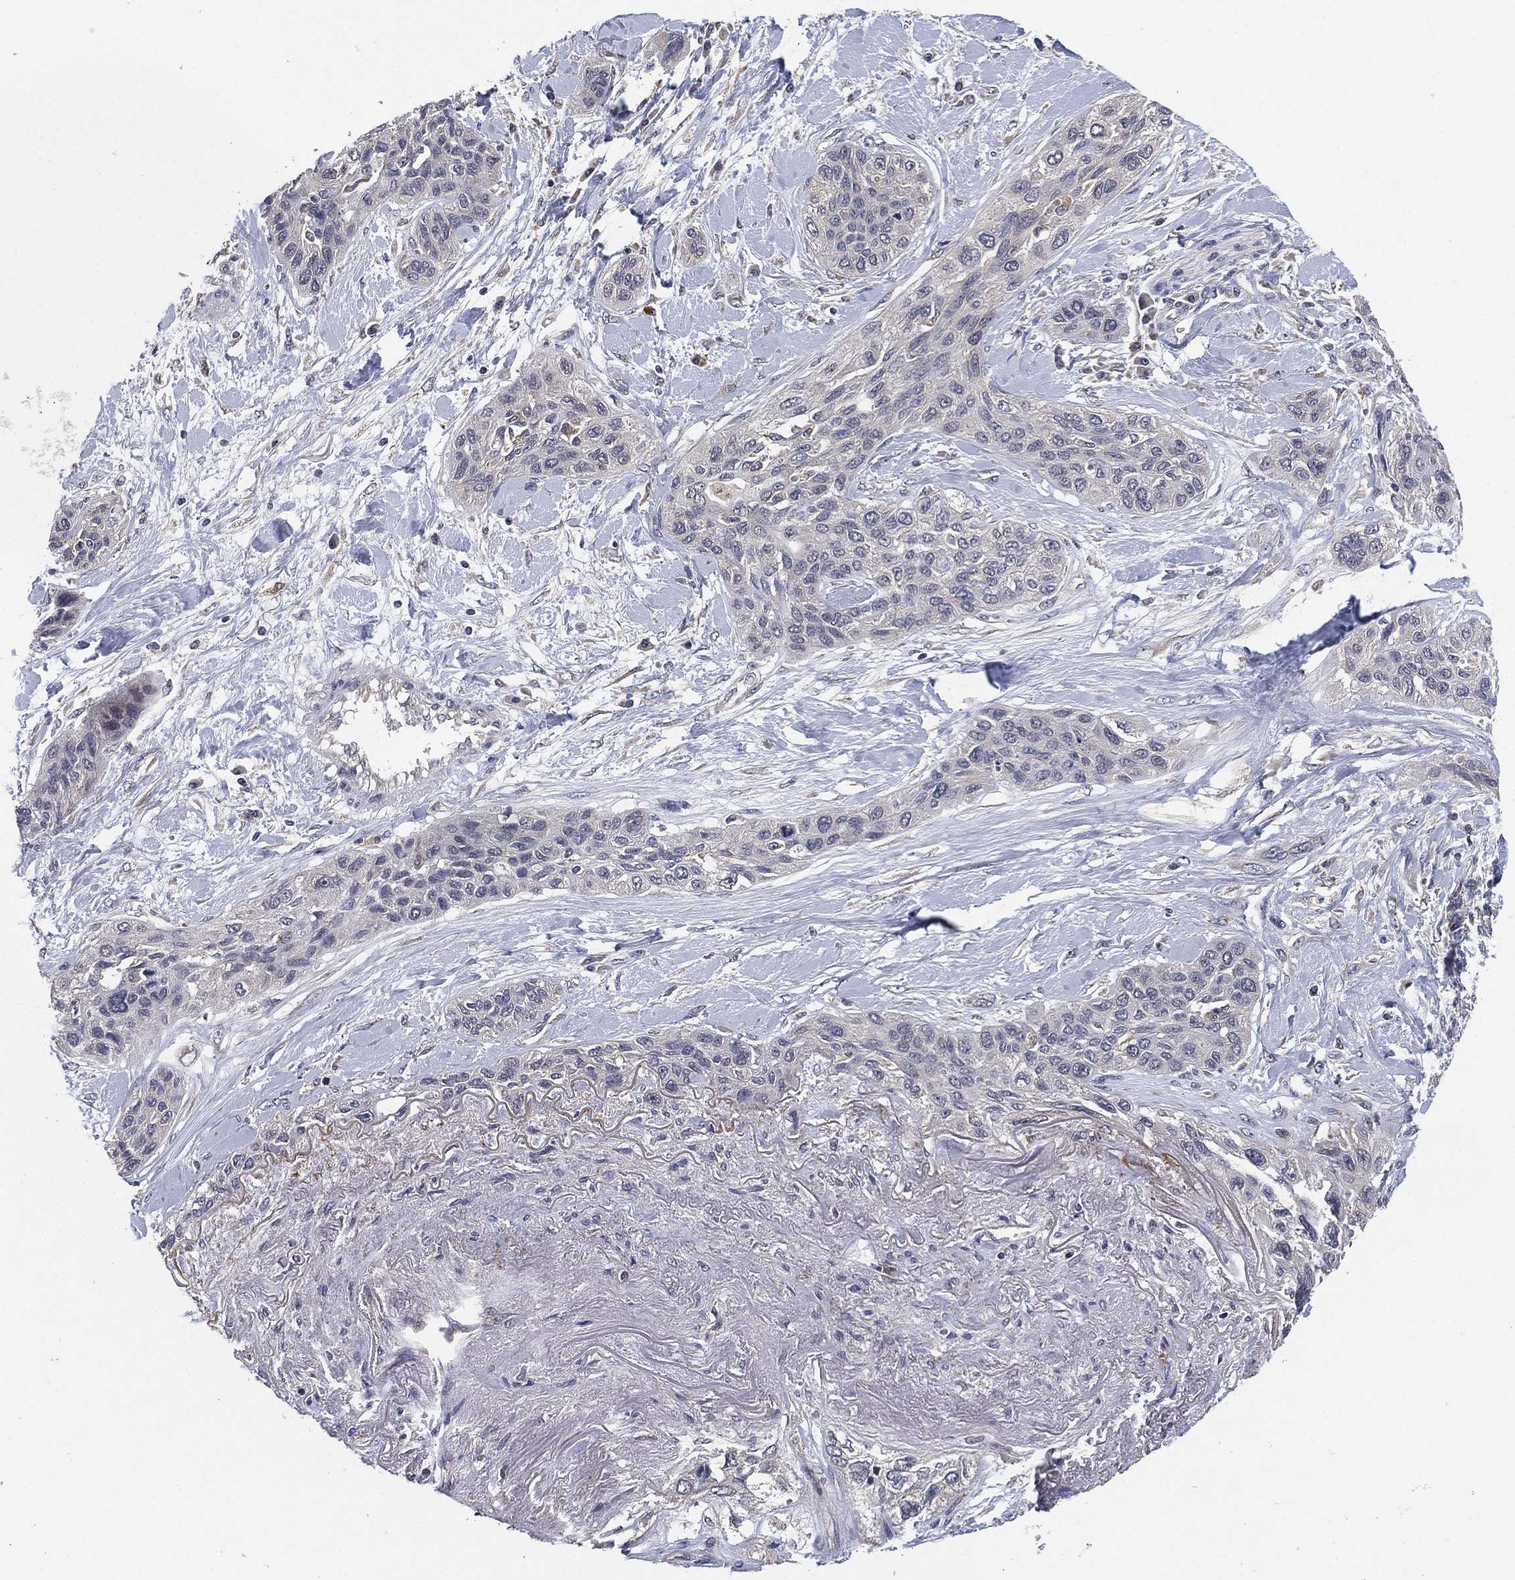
{"staining": {"intensity": "negative", "quantity": "none", "location": "none"}, "tissue": "lung cancer", "cell_type": "Tumor cells", "image_type": "cancer", "snomed": [{"axis": "morphology", "description": "Squamous cell carcinoma, NOS"}, {"axis": "topography", "description": "Lung"}], "caption": "A micrograph of human lung cancer (squamous cell carcinoma) is negative for staining in tumor cells.", "gene": "SELENOO", "patient": {"sex": "female", "age": 70}}